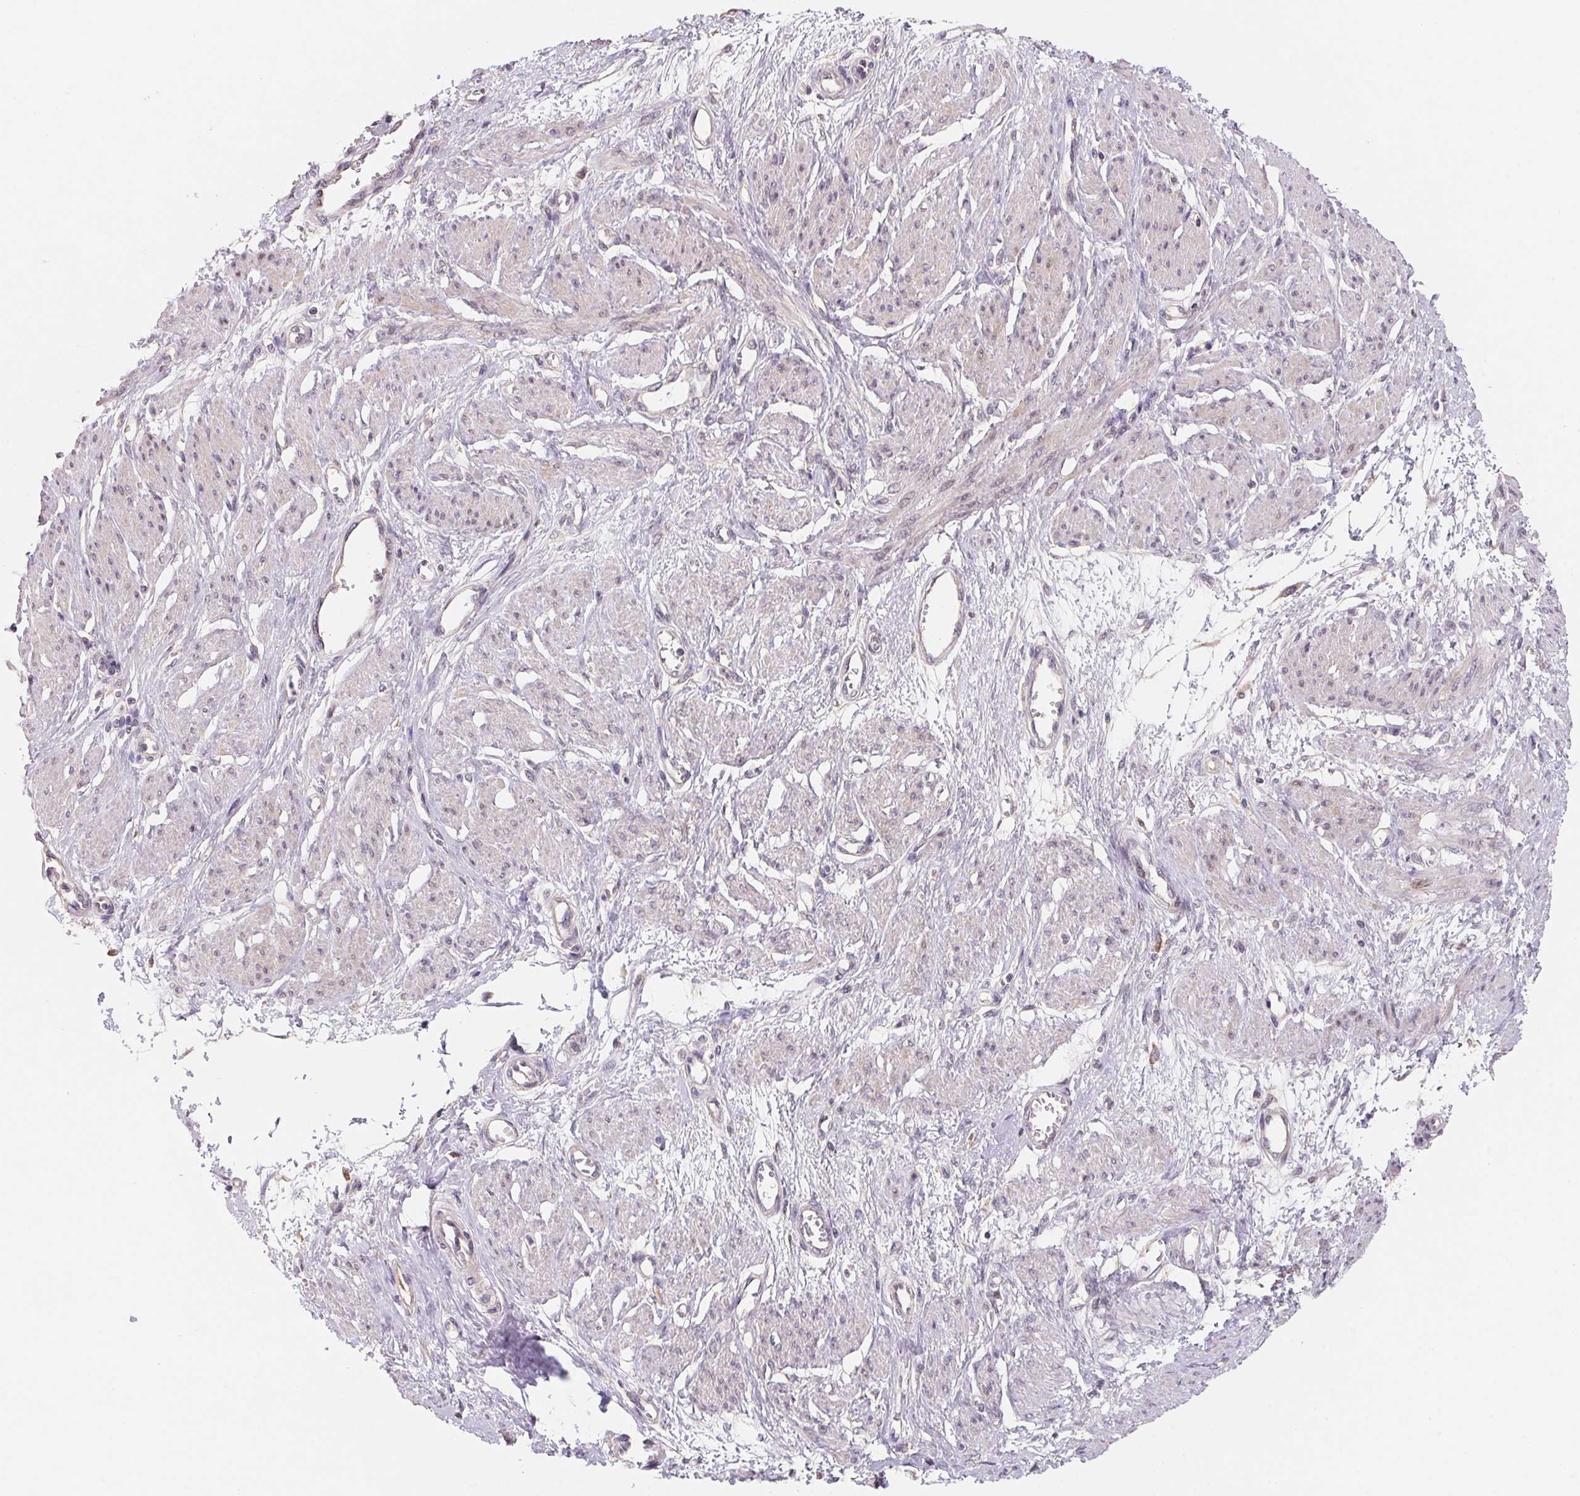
{"staining": {"intensity": "weak", "quantity": "<25%", "location": "cytoplasmic/membranous"}, "tissue": "smooth muscle", "cell_type": "Smooth muscle cells", "image_type": "normal", "snomed": [{"axis": "morphology", "description": "Normal tissue, NOS"}, {"axis": "topography", "description": "Smooth muscle"}, {"axis": "topography", "description": "Uterus"}], "caption": "Immunohistochemical staining of normal smooth muscle demonstrates no significant expression in smooth muscle cells. Brightfield microscopy of IHC stained with DAB (3,3'-diaminobenzidine) (brown) and hematoxylin (blue), captured at high magnification.", "gene": "KIFC1", "patient": {"sex": "female", "age": 39}}